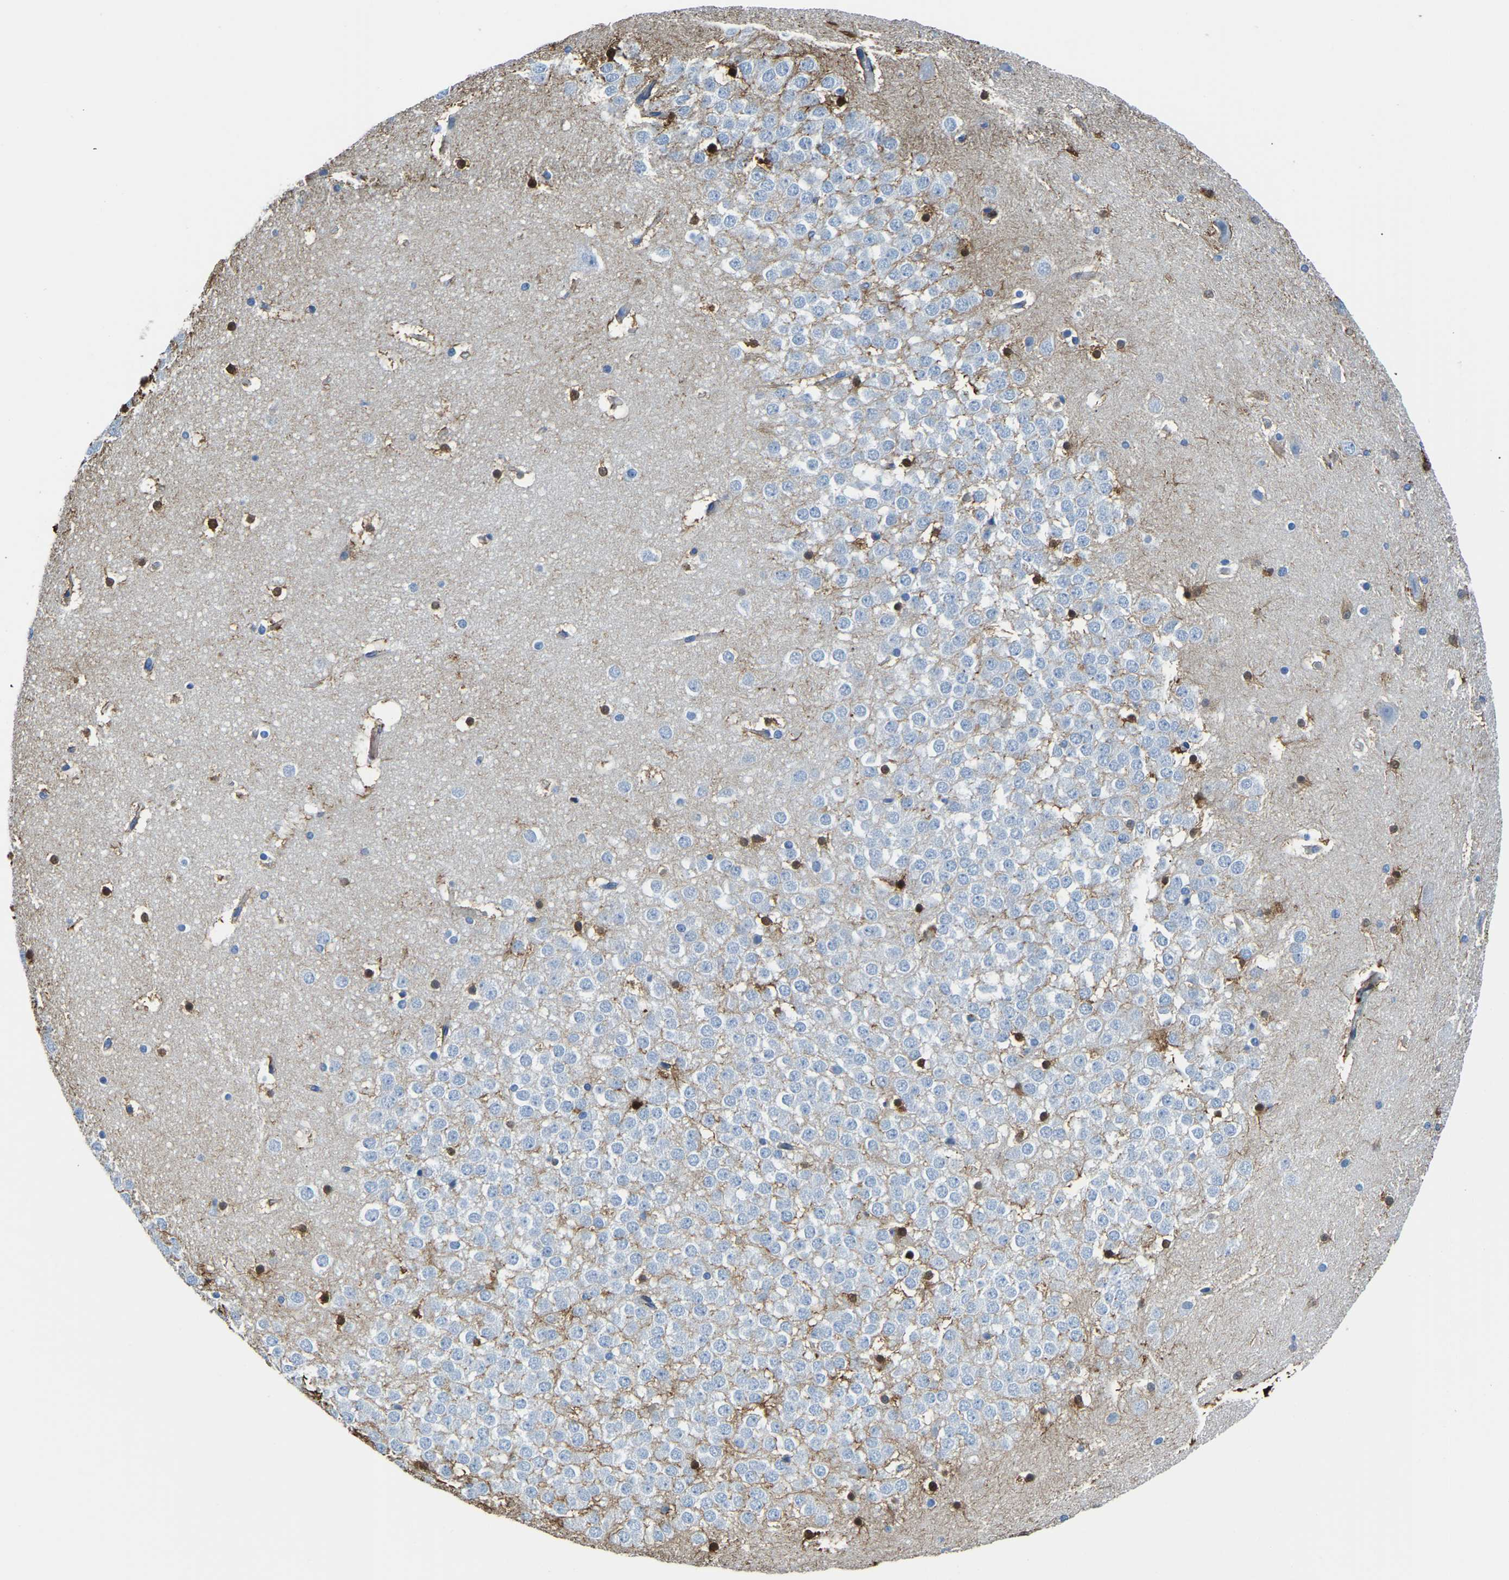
{"staining": {"intensity": "strong", "quantity": "<25%", "location": "cytoplasmic/membranous,nuclear"}, "tissue": "hippocampus", "cell_type": "Glial cells", "image_type": "normal", "snomed": [{"axis": "morphology", "description": "Normal tissue, NOS"}, {"axis": "topography", "description": "Hippocampus"}], "caption": "Protein staining demonstrates strong cytoplasmic/membranous,nuclear staining in about <25% of glial cells in unremarkable hippocampus.", "gene": "MS4A3", "patient": {"sex": "male", "age": 45}}